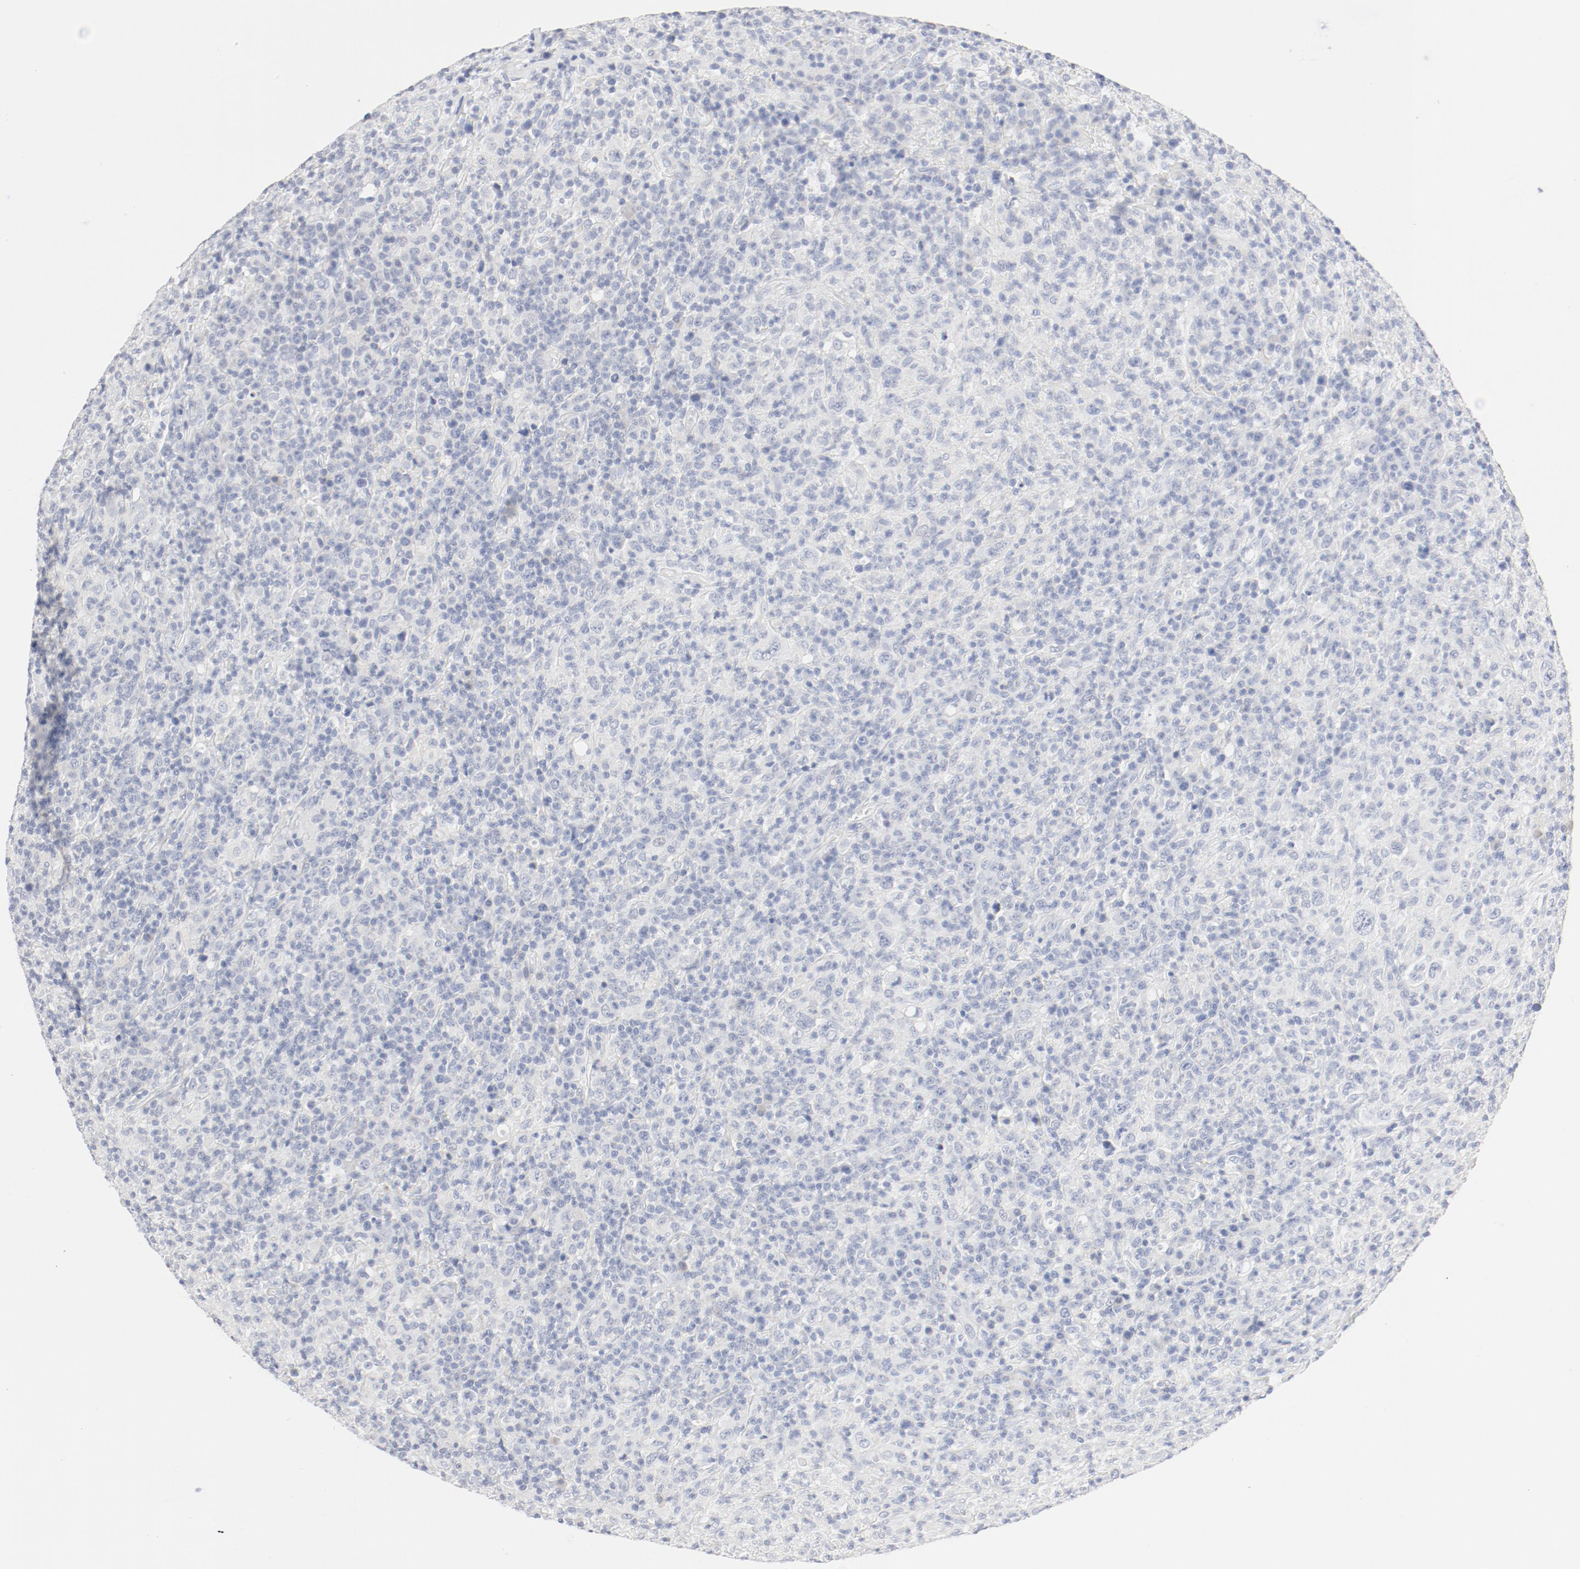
{"staining": {"intensity": "negative", "quantity": "none", "location": "none"}, "tissue": "lymphoma", "cell_type": "Tumor cells", "image_type": "cancer", "snomed": [{"axis": "morphology", "description": "Hodgkin's disease, NOS"}, {"axis": "topography", "description": "Lymph node"}], "caption": "The immunohistochemistry image has no significant positivity in tumor cells of Hodgkin's disease tissue.", "gene": "PGM1", "patient": {"sex": "male", "age": 65}}